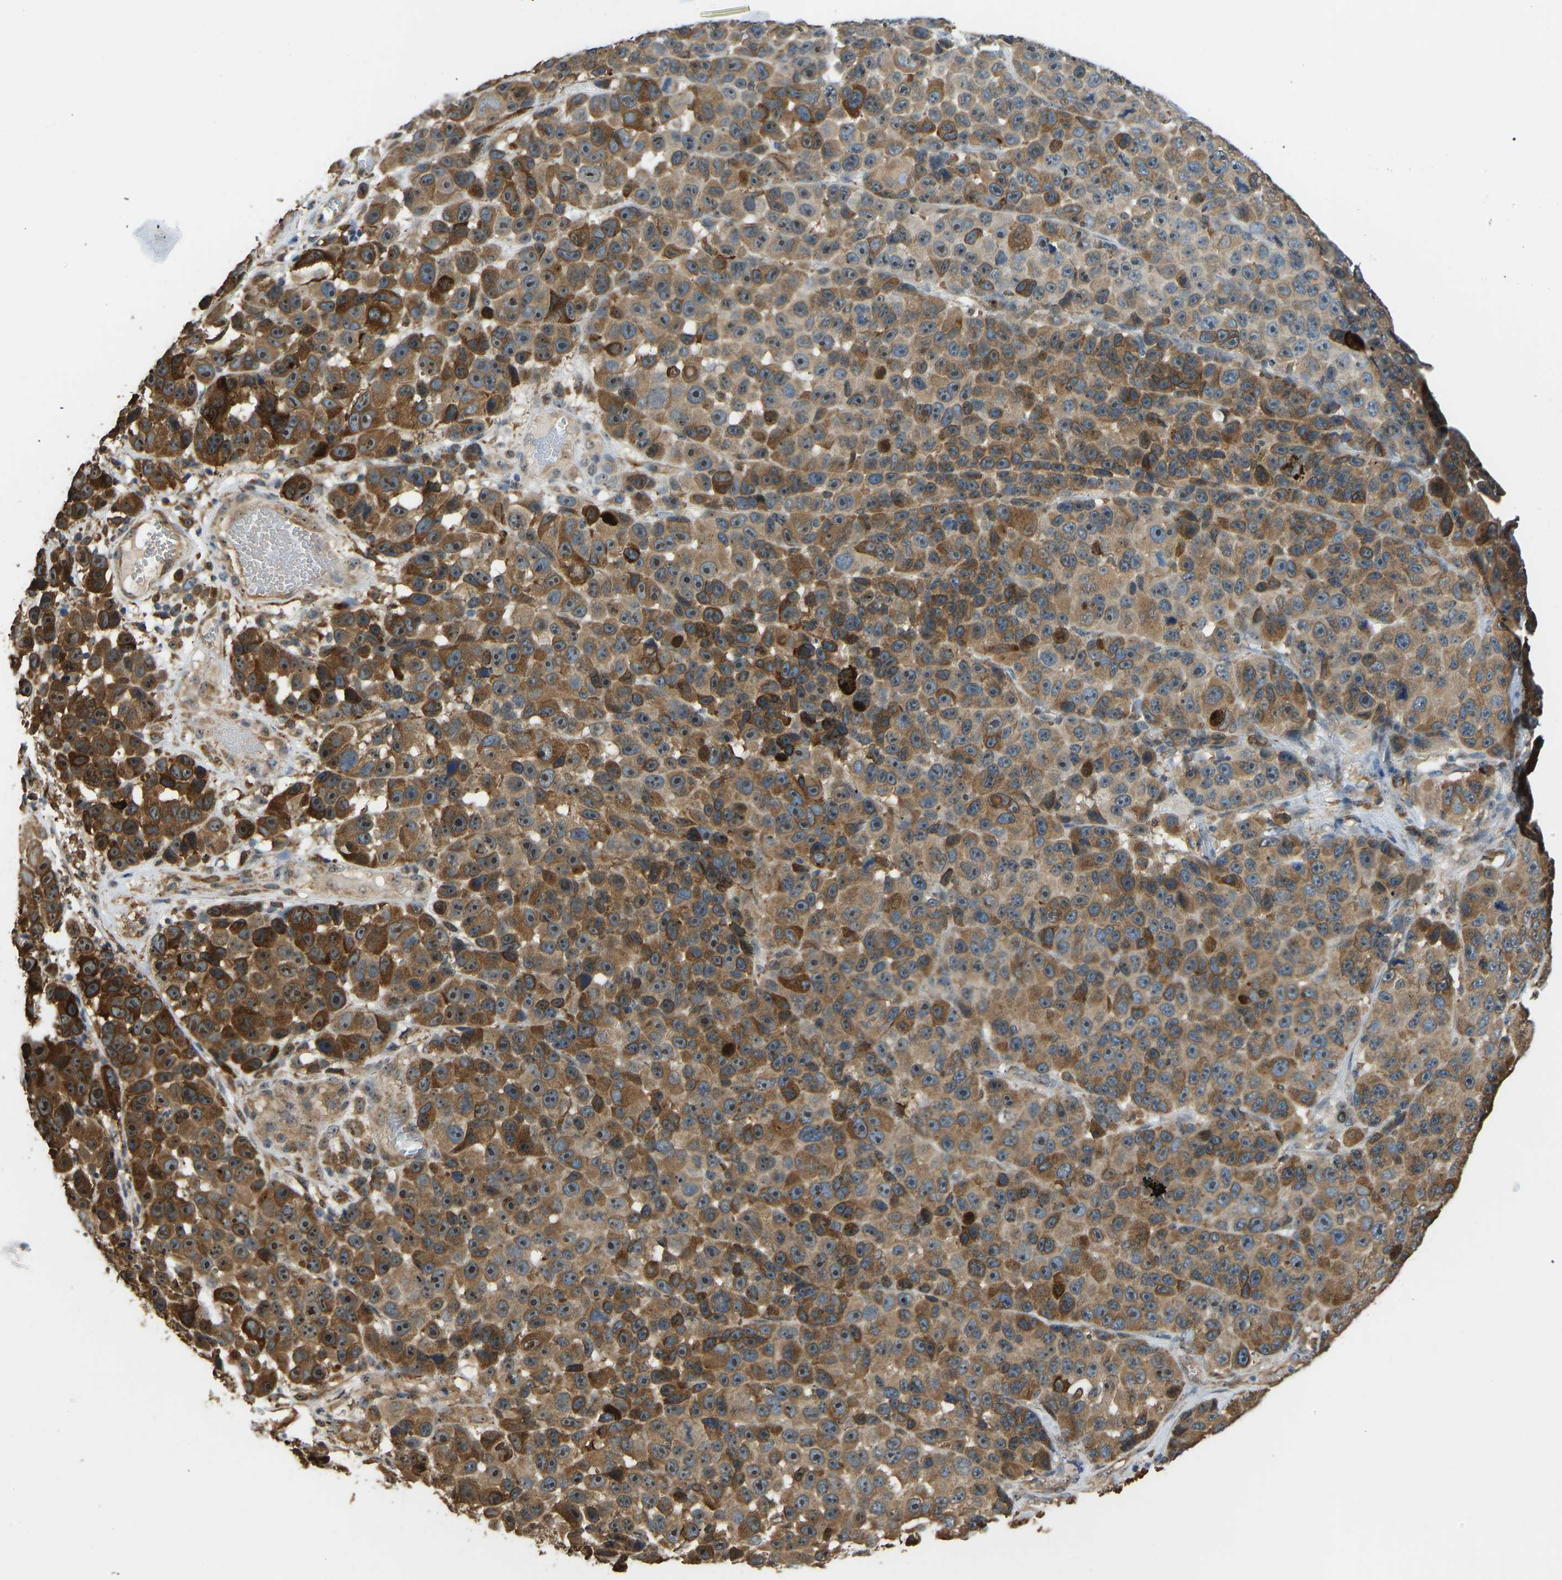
{"staining": {"intensity": "strong", "quantity": "25%-75%", "location": "cytoplasmic/membranous,nuclear"}, "tissue": "melanoma", "cell_type": "Tumor cells", "image_type": "cancer", "snomed": [{"axis": "morphology", "description": "Malignant melanoma, NOS"}, {"axis": "topography", "description": "Skin"}], "caption": "Melanoma was stained to show a protein in brown. There is high levels of strong cytoplasmic/membranous and nuclear positivity in about 25%-75% of tumor cells.", "gene": "OS9", "patient": {"sex": "male", "age": 53}}